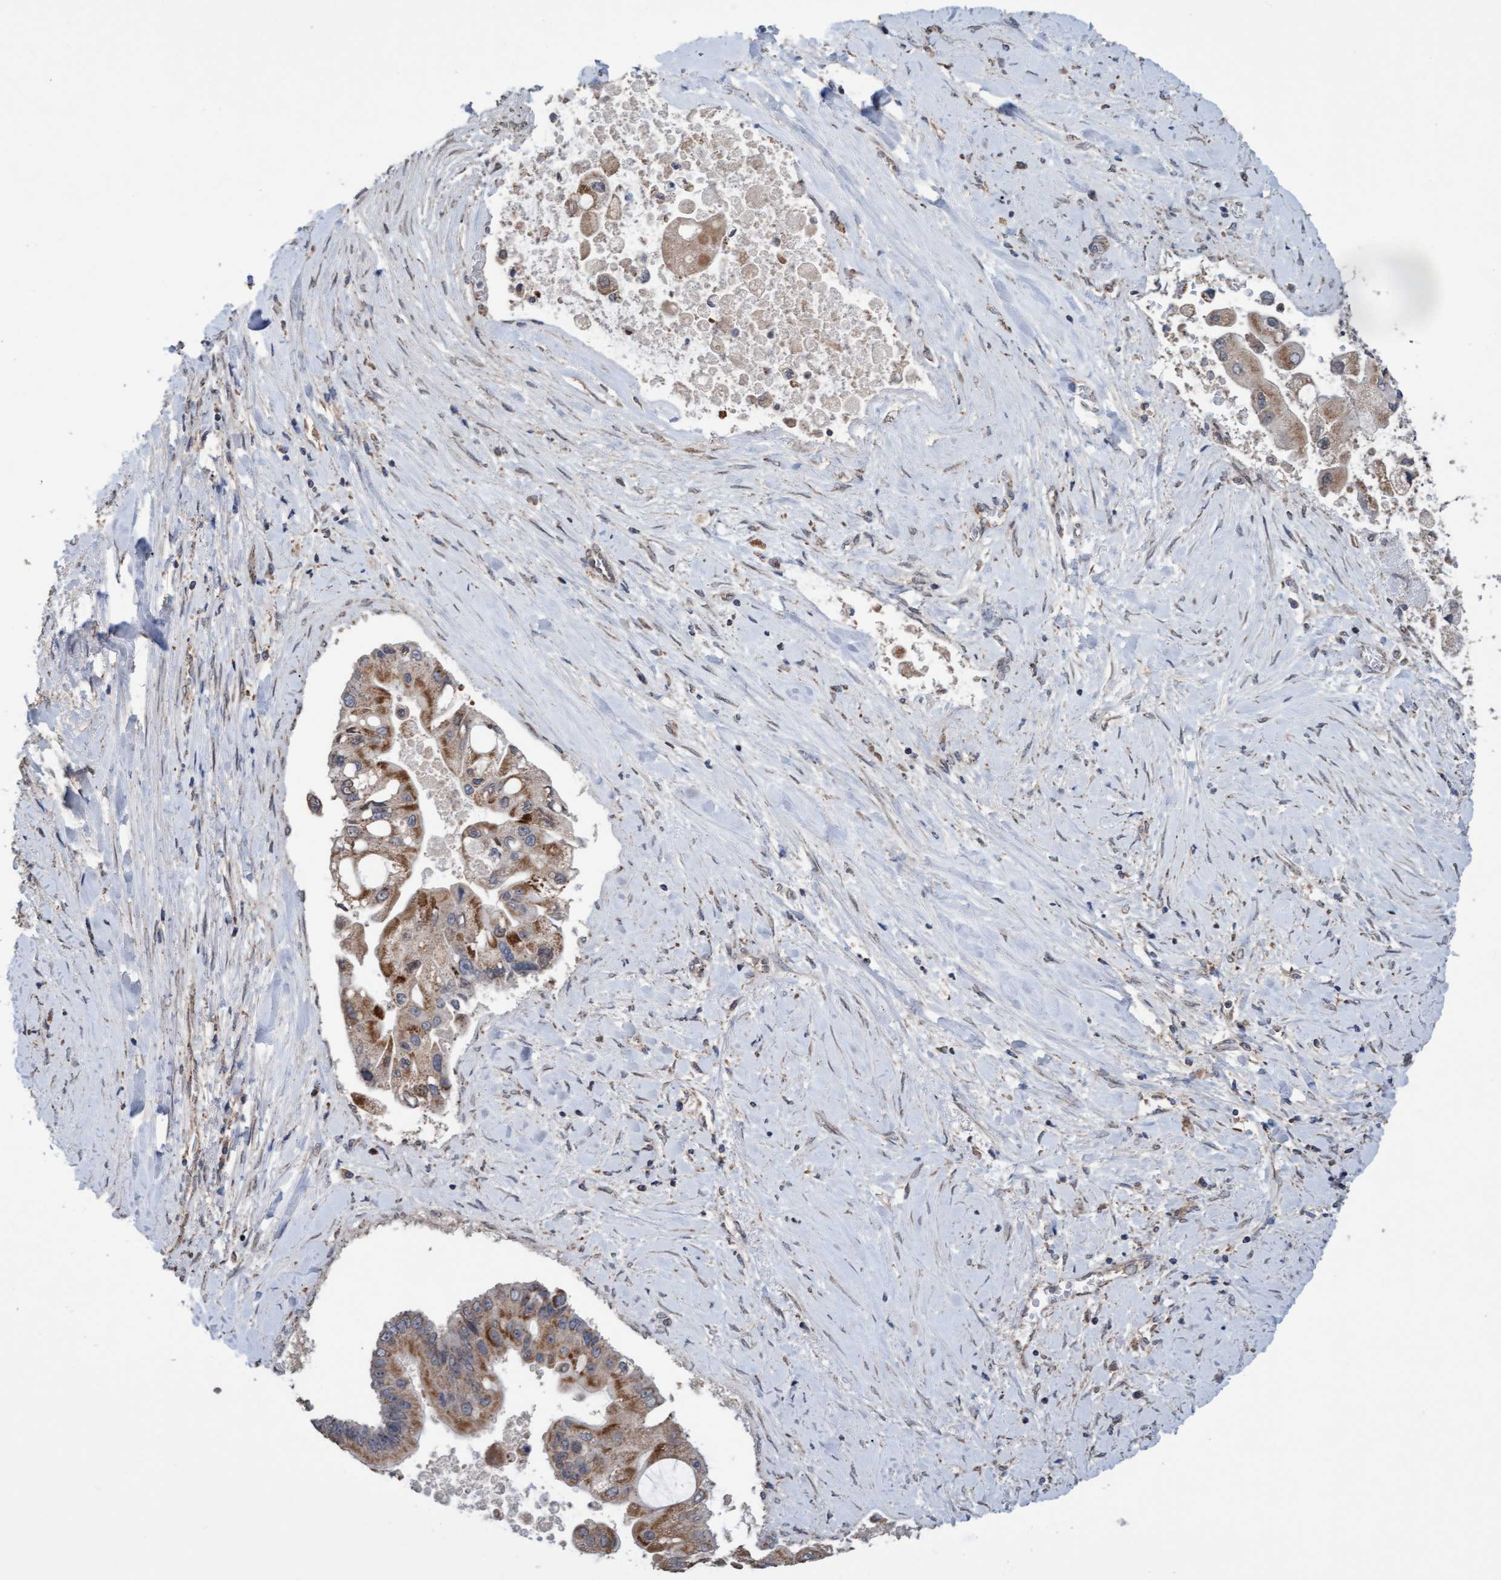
{"staining": {"intensity": "moderate", "quantity": ">75%", "location": "cytoplasmic/membranous"}, "tissue": "liver cancer", "cell_type": "Tumor cells", "image_type": "cancer", "snomed": [{"axis": "morphology", "description": "Cholangiocarcinoma"}, {"axis": "topography", "description": "Liver"}], "caption": "This image displays immunohistochemistry (IHC) staining of cholangiocarcinoma (liver), with medium moderate cytoplasmic/membranous expression in about >75% of tumor cells.", "gene": "MGLL", "patient": {"sex": "male", "age": 50}}